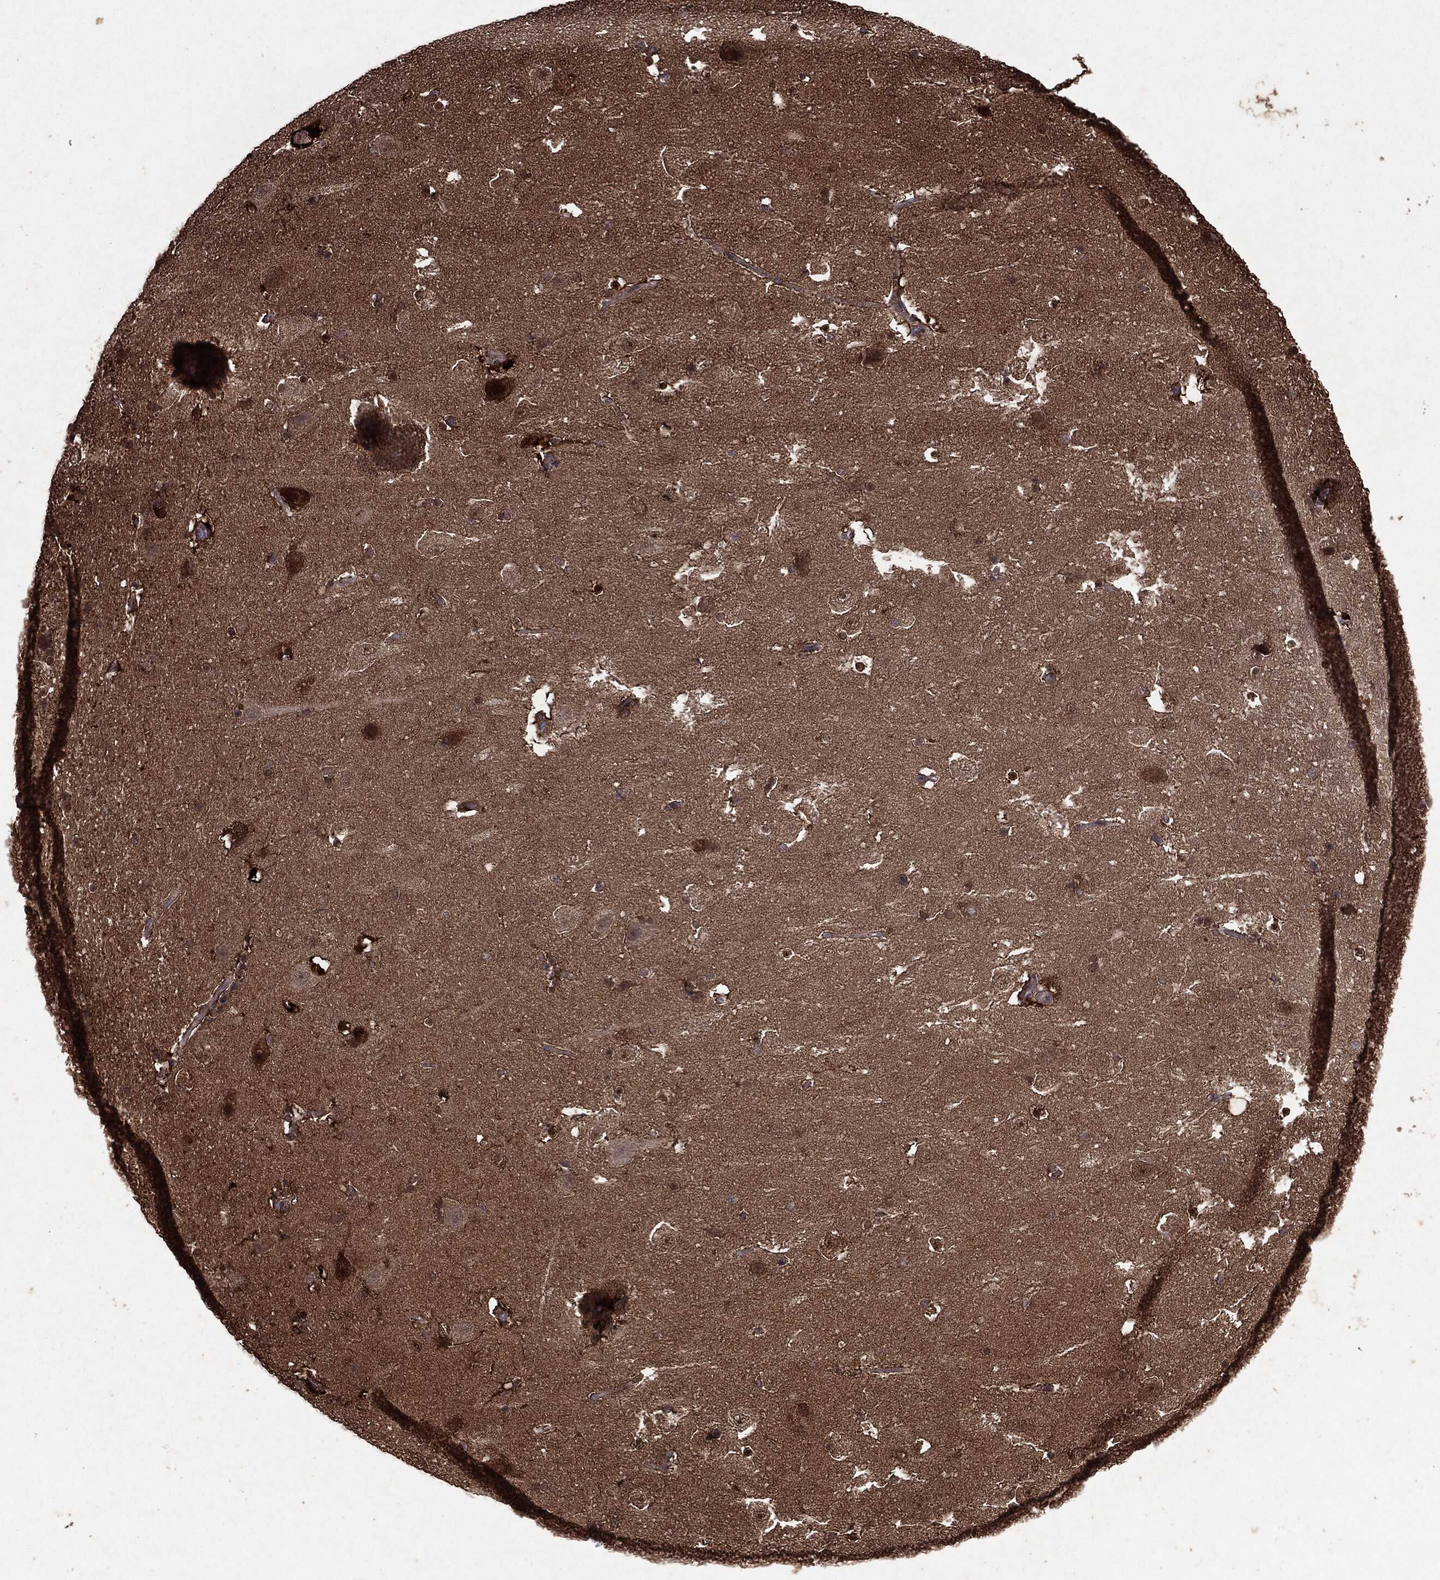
{"staining": {"intensity": "strong", "quantity": "<25%", "location": "cytoplasmic/membranous,nuclear"}, "tissue": "hippocampus", "cell_type": "Glial cells", "image_type": "normal", "snomed": [{"axis": "morphology", "description": "Normal tissue, NOS"}, {"axis": "topography", "description": "Hippocampus"}], "caption": "Immunohistochemical staining of unremarkable hippocampus displays <25% levels of strong cytoplasmic/membranous,nuclear protein positivity in about <25% of glial cells. (DAB IHC with brightfield microscopy, high magnification).", "gene": "PEBP1", "patient": {"sex": "male", "age": 51}}